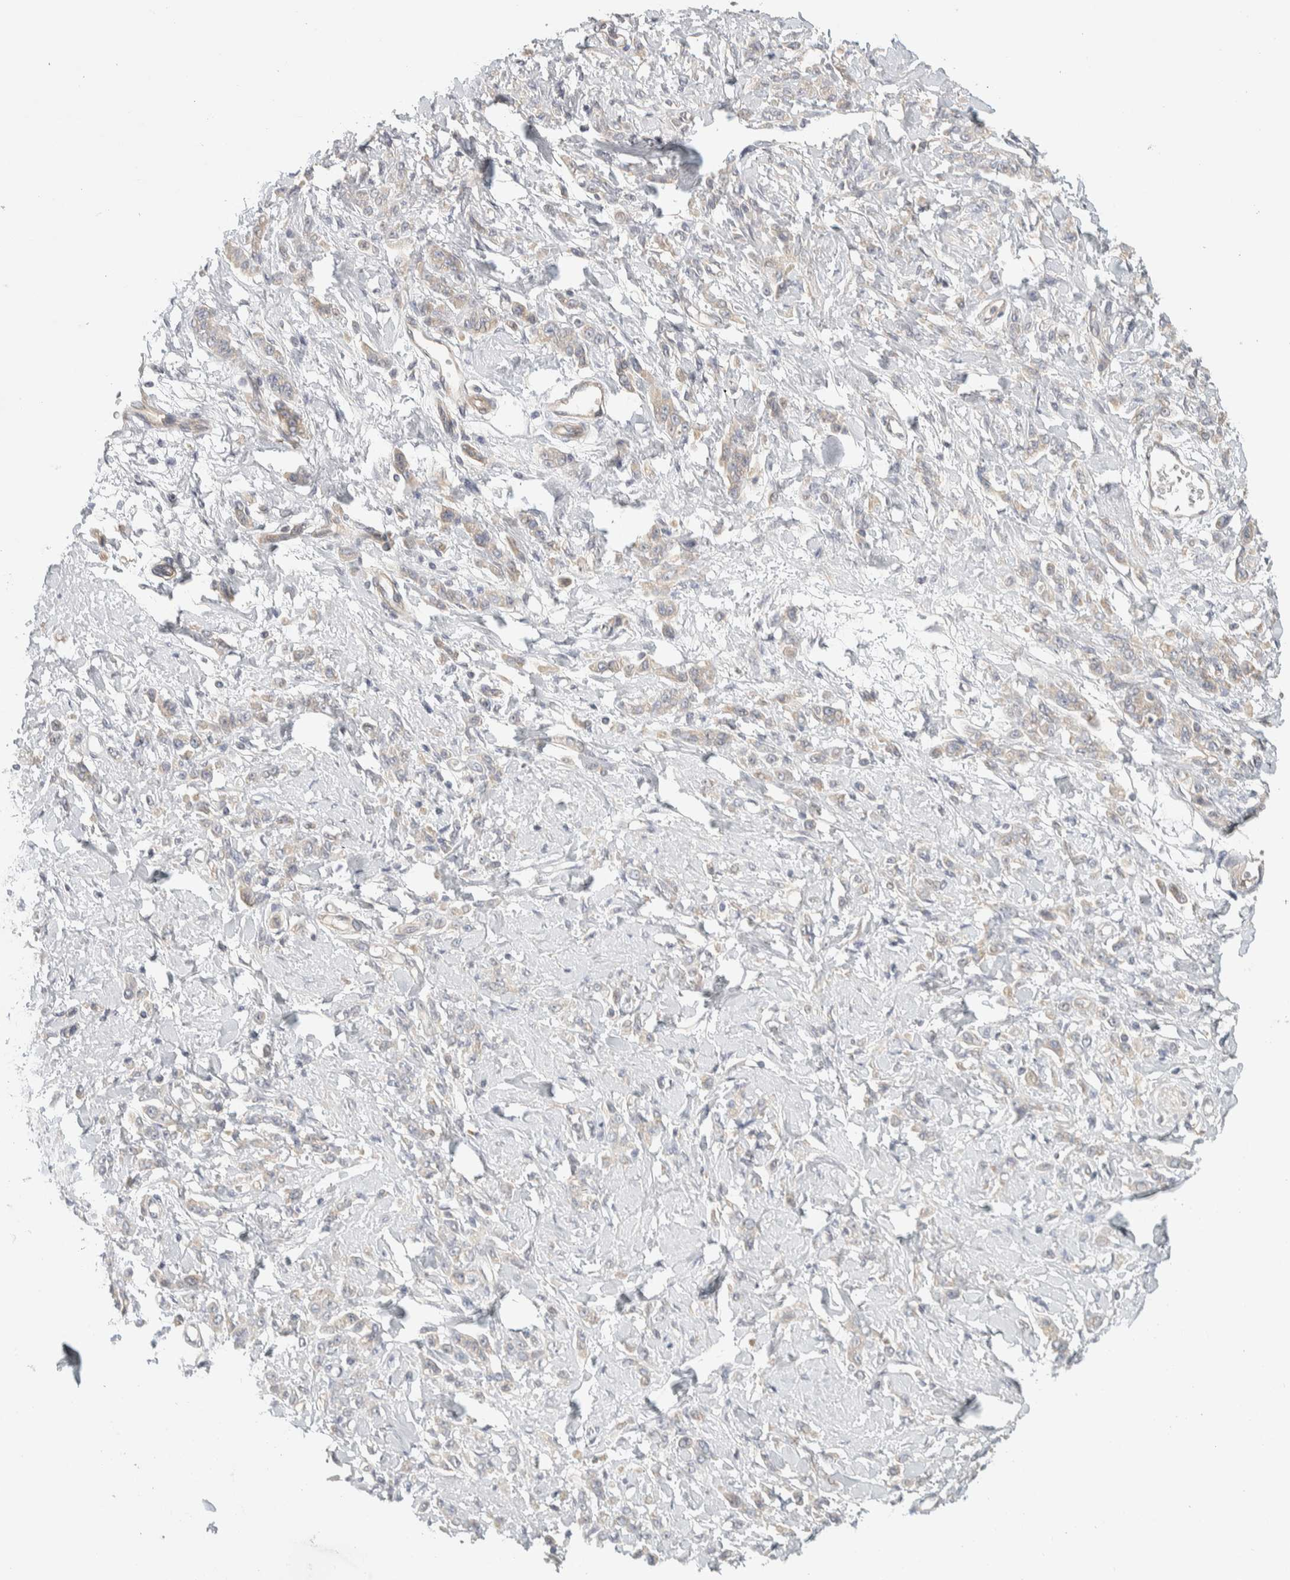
{"staining": {"intensity": "weak", "quantity": "25%-75%", "location": "cytoplasmic/membranous"}, "tissue": "stomach cancer", "cell_type": "Tumor cells", "image_type": "cancer", "snomed": [{"axis": "morphology", "description": "Normal tissue, NOS"}, {"axis": "morphology", "description": "Adenocarcinoma, NOS"}, {"axis": "topography", "description": "Stomach"}], "caption": "Stomach adenocarcinoma stained for a protein (brown) reveals weak cytoplasmic/membranous positive staining in approximately 25%-75% of tumor cells.", "gene": "DCXR", "patient": {"sex": "male", "age": 82}}